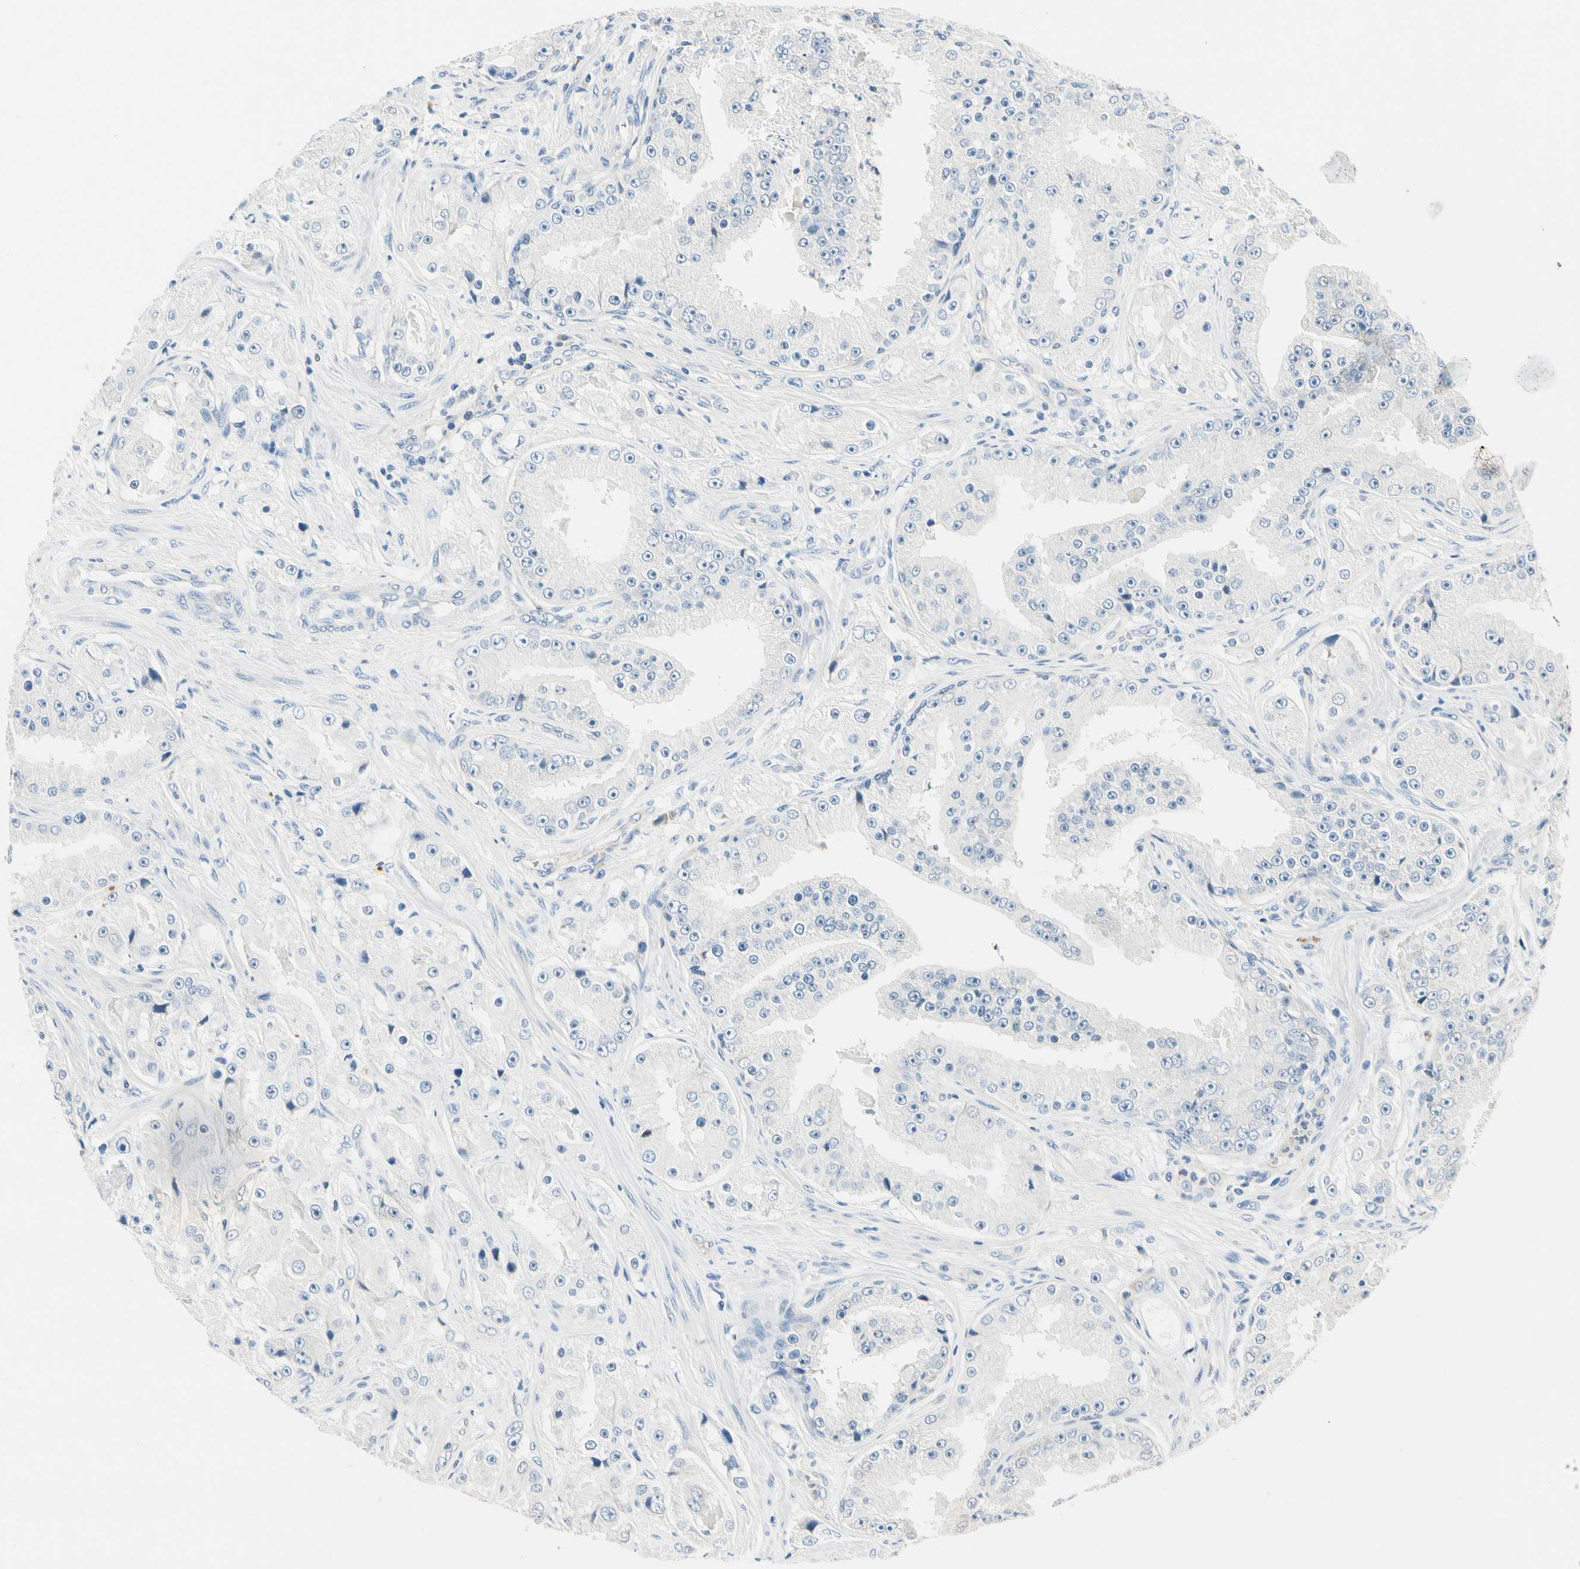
{"staining": {"intensity": "negative", "quantity": "none", "location": "none"}, "tissue": "prostate cancer", "cell_type": "Tumor cells", "image_type": "cancer", "snomed": [{"axis": "morphology", "description": "Adenocarcinoma, High grade"}, {"axis": "topography", "description": "Prostate"}], "caption": "Immunohistochemistry (IHC) image of neoplastic tissue: high-grade adenocarcinoma (prostate) stained with DAB demonstrates no significant protein positivity in tumor cells. The staining is performed using DAB brown chromogen with nuclei counter-stained in using hematoxylin.", "gene": "TGFBR3", "patient": {"sex": "male", "age": 73}}